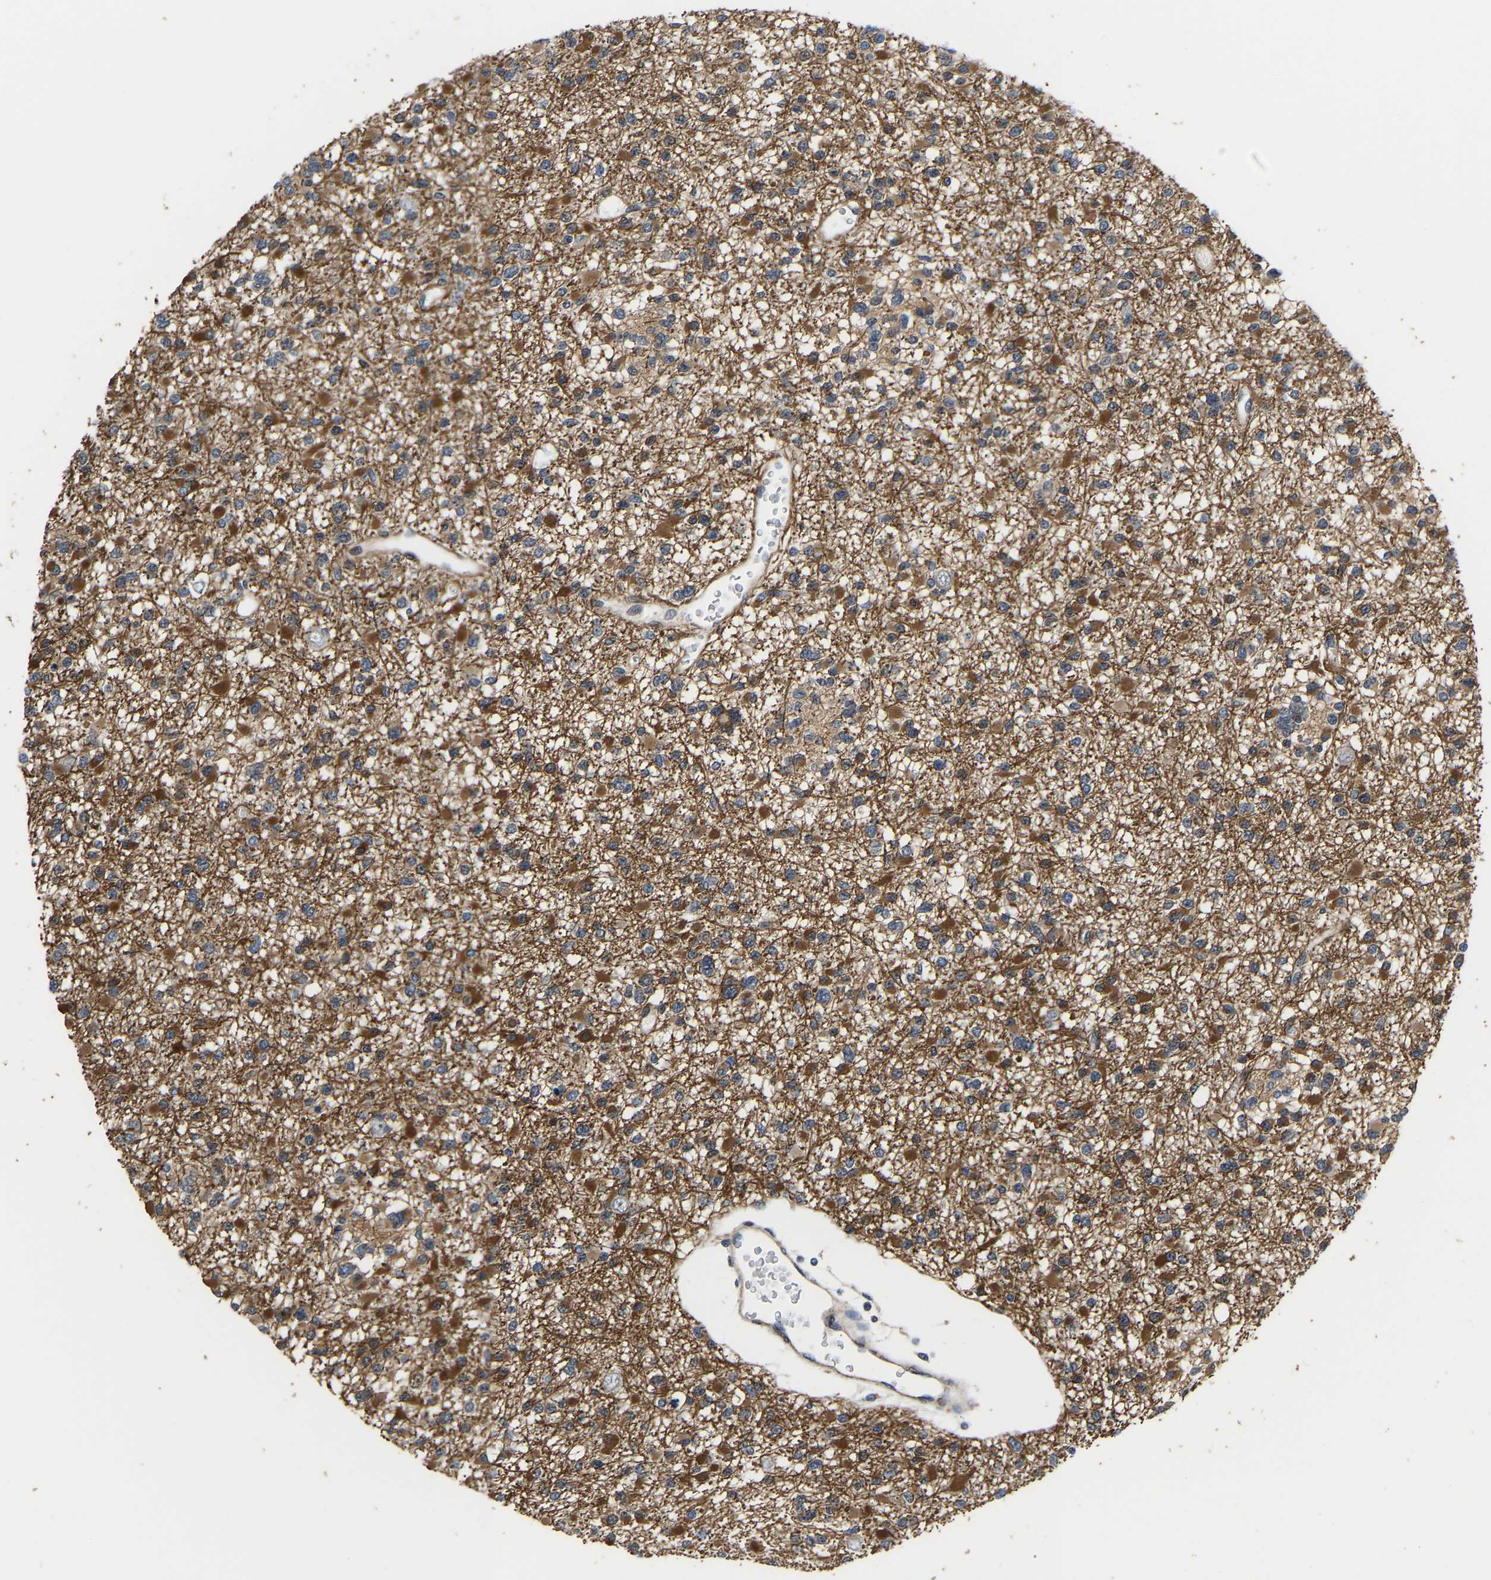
{"staining": {"intensity": "strong", "quantity": "25%-75%", "location": "cytoplasmic/membranous"}, "tissue": "glioma", "cell_type": "Tumor cells", "image_type": "cancer", "snomed": [{"axis": "morphology", "description": "Glioma, malignant, Low grade"}, {"axis": "topography", "description": "Brain"}], "caption": "About 25%-75% of tumor cells in human glioma demonstrate strong cytoplasmic/membranous protein expression as visualized by brown immunohistochemical staining.", "gene": "METTL16", "patient": {"sex": "female", "age": 22}}